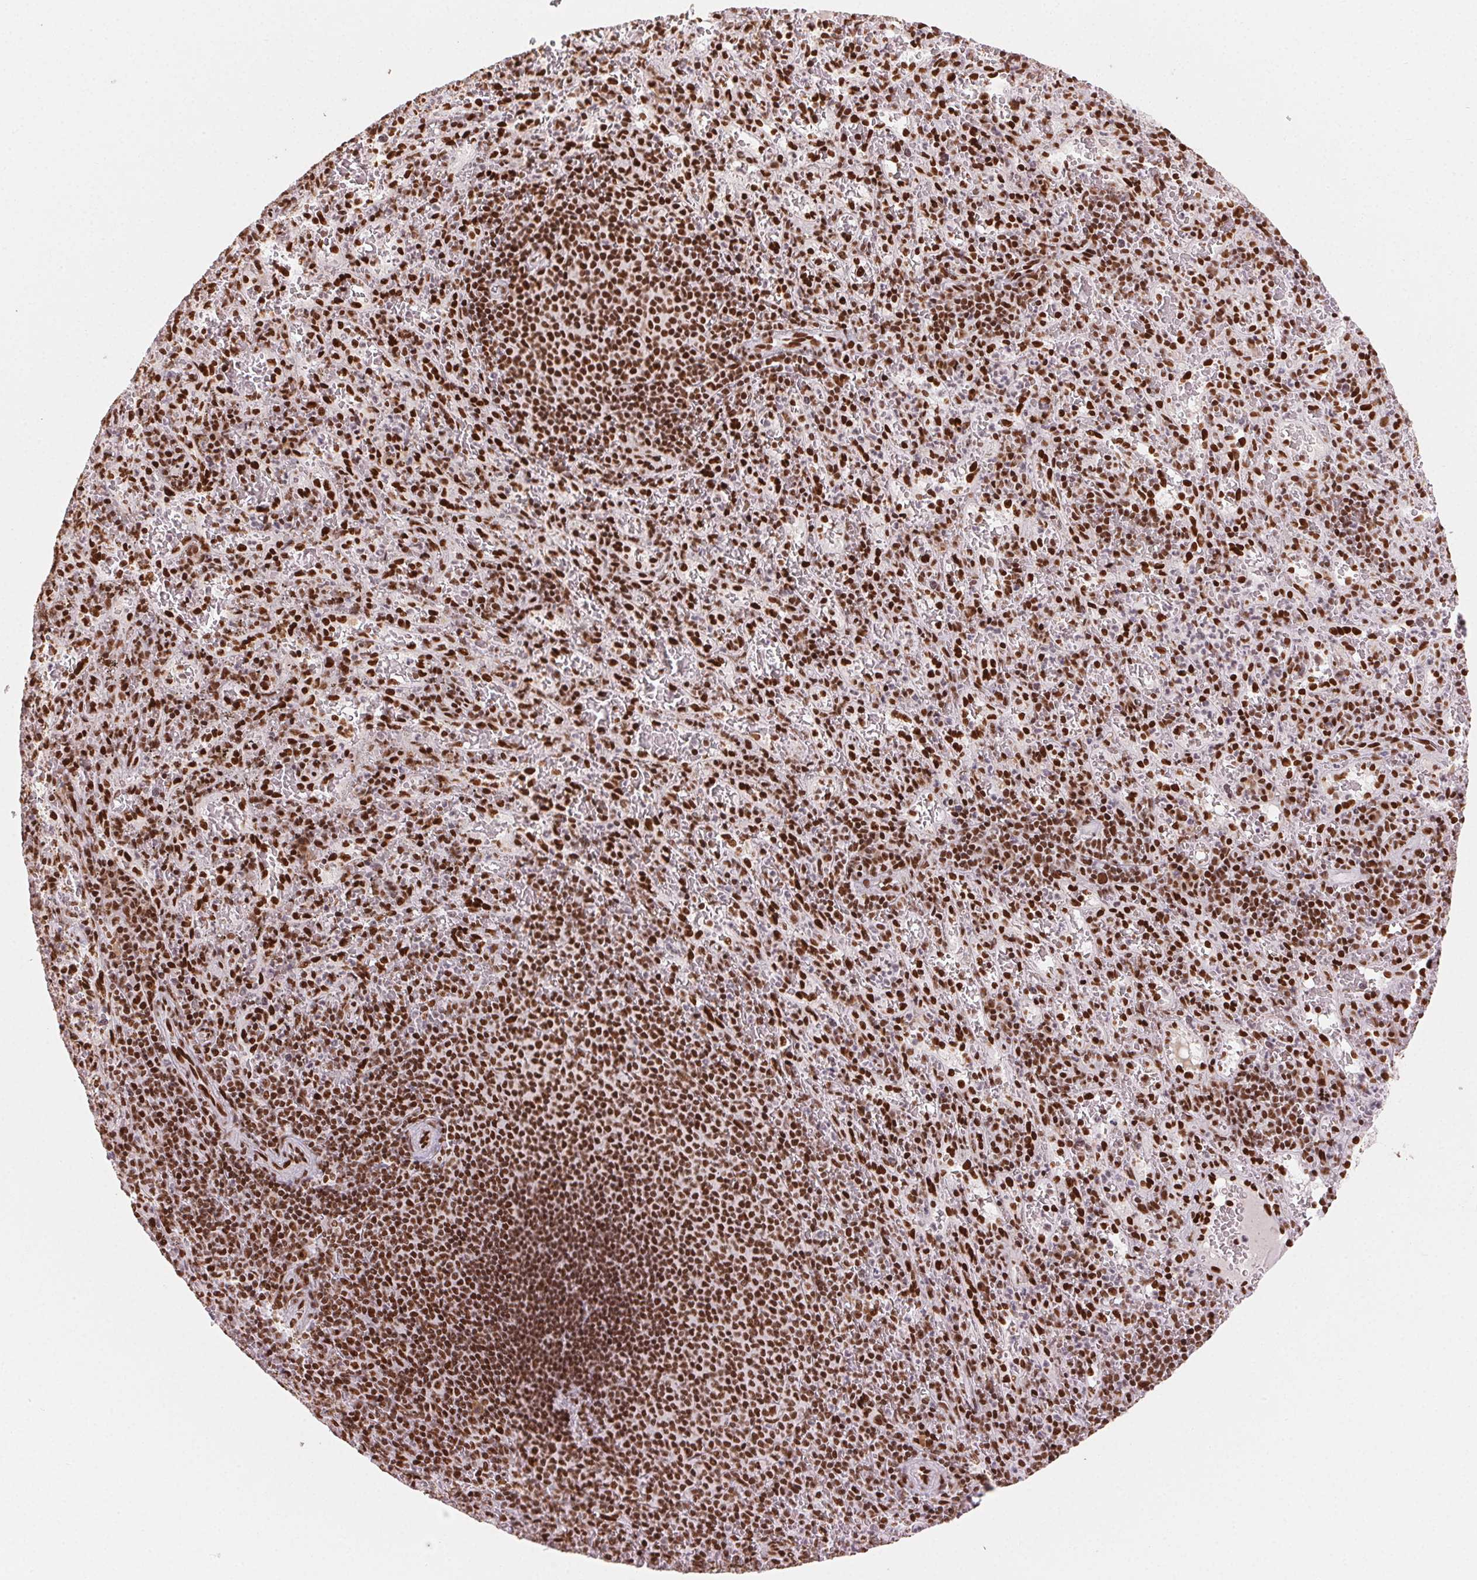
{"staining": {"intensity": "strong", "quantity": ">75%", "location": "nuclear"}, "tissue": "spleen", "cell_type": "Cells in red pulp", "image_type": "normal", "snomed": [{"axis": "morphology", "description": "Normal tissue, NOS"}, {"axis": "topography", "description": "Spleen"}], "caption": "Immunohistochemistry (IHC) image of benign spleen: spleen stained using immunohistochemistry displays high levels of strong protein expression localized specifically in the nuclear of cells in red pulp, appearing as a nuclear brown color.", "gene": "ZNF80", "patient": {"sex": "male", "age": 57}}